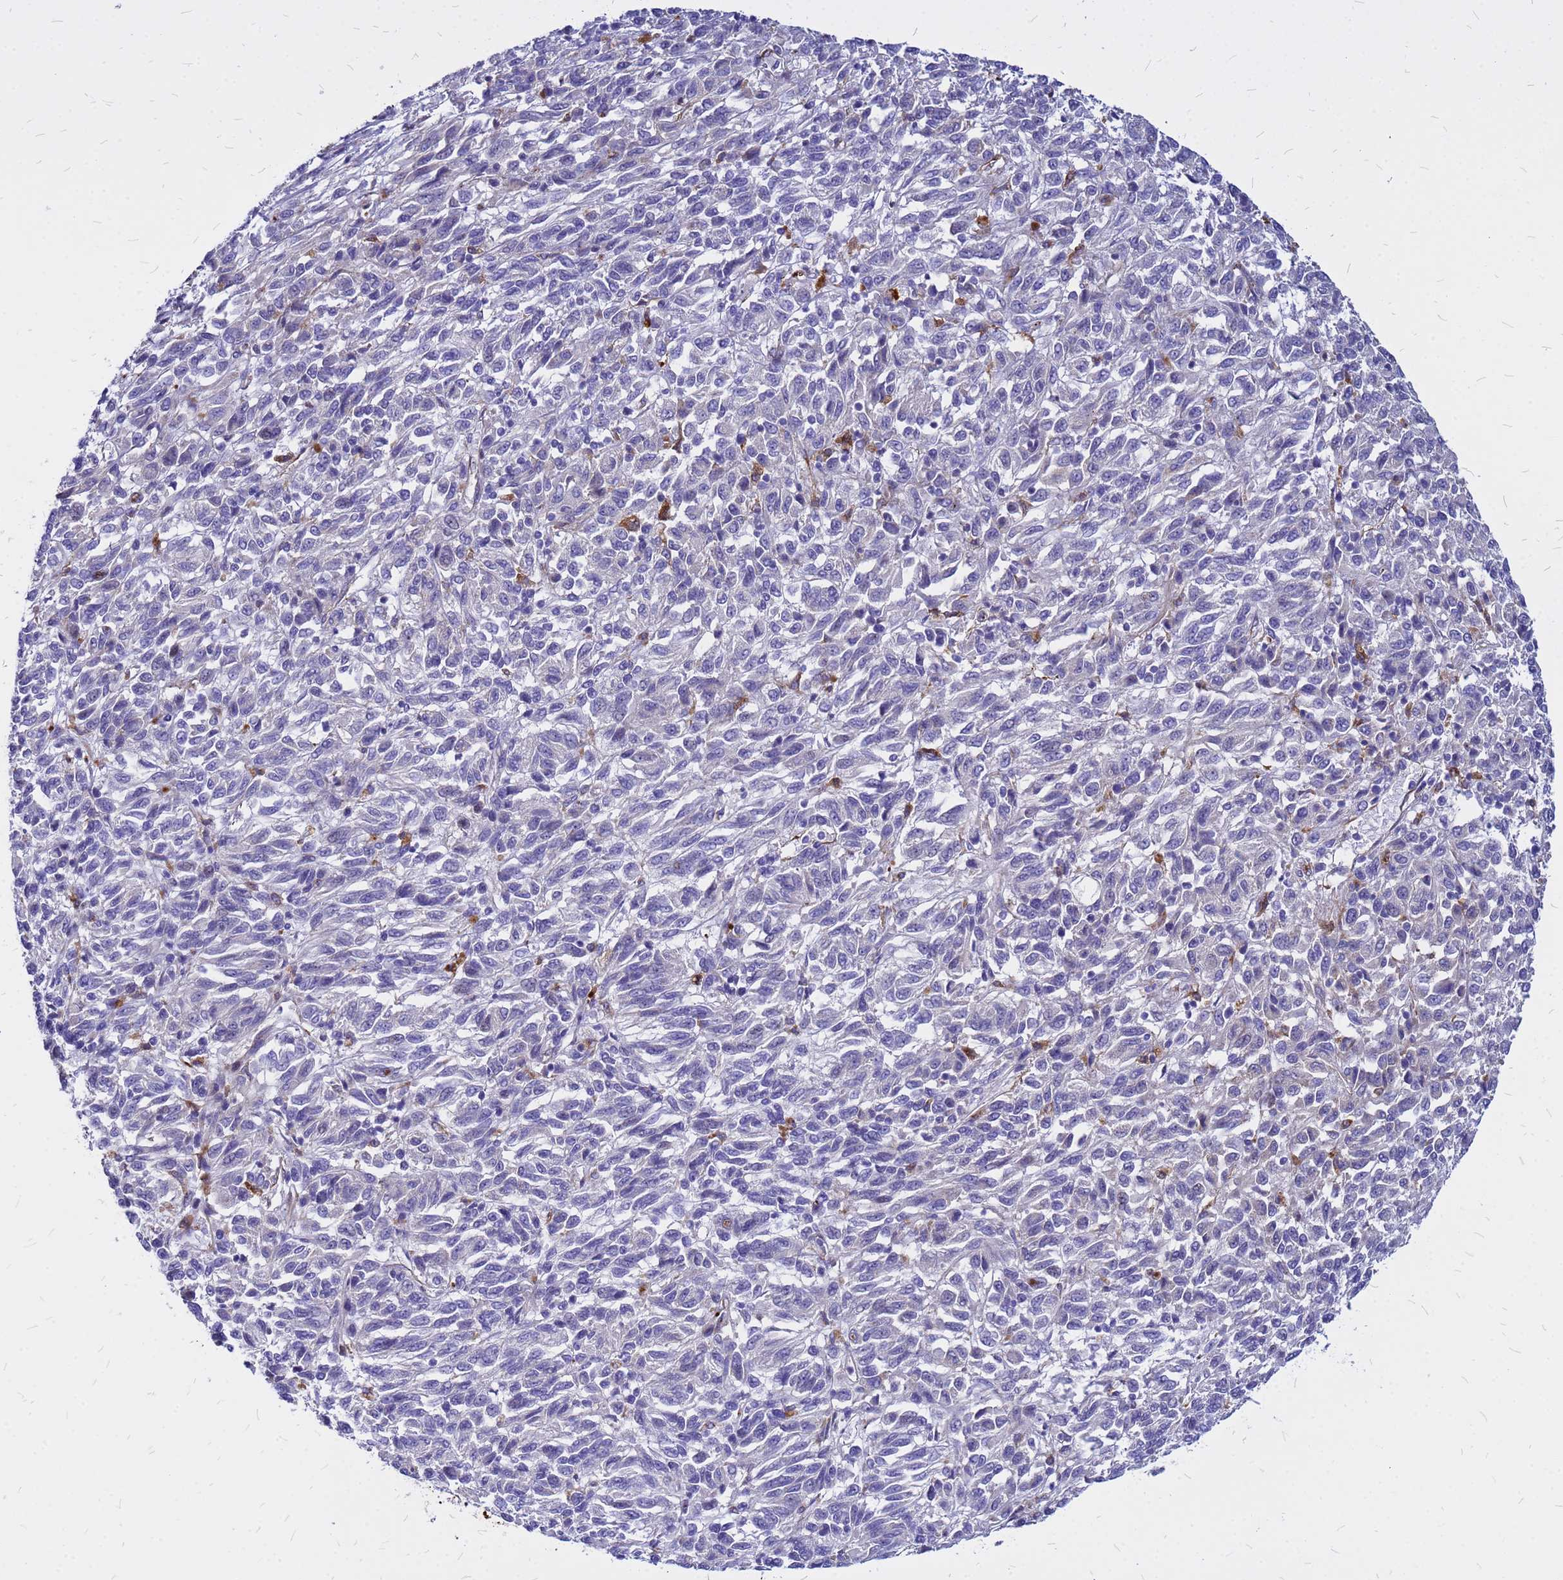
{"staining": {"intensity": "negative", "quantity": "none", "location": "none"}, "tissue": "melanoma", "cell_type": "Tumor cells", "image_type": "cancer", "snomed": [{"axis": "morphology", "description": "Malignant melanoma, Metastatic site"}, {"axis": "topography", "description": "Lung"}], "caption": "Immunohistochemistry (IHC) image of neoplastic tissue: human melanoma stained with DAB shows no significant protein expression in tumor cells. (DAB immunohistochemistry, high magnification).", "gene": "NOSTRIN", "patient": {"sex": "male", "age": 64}}